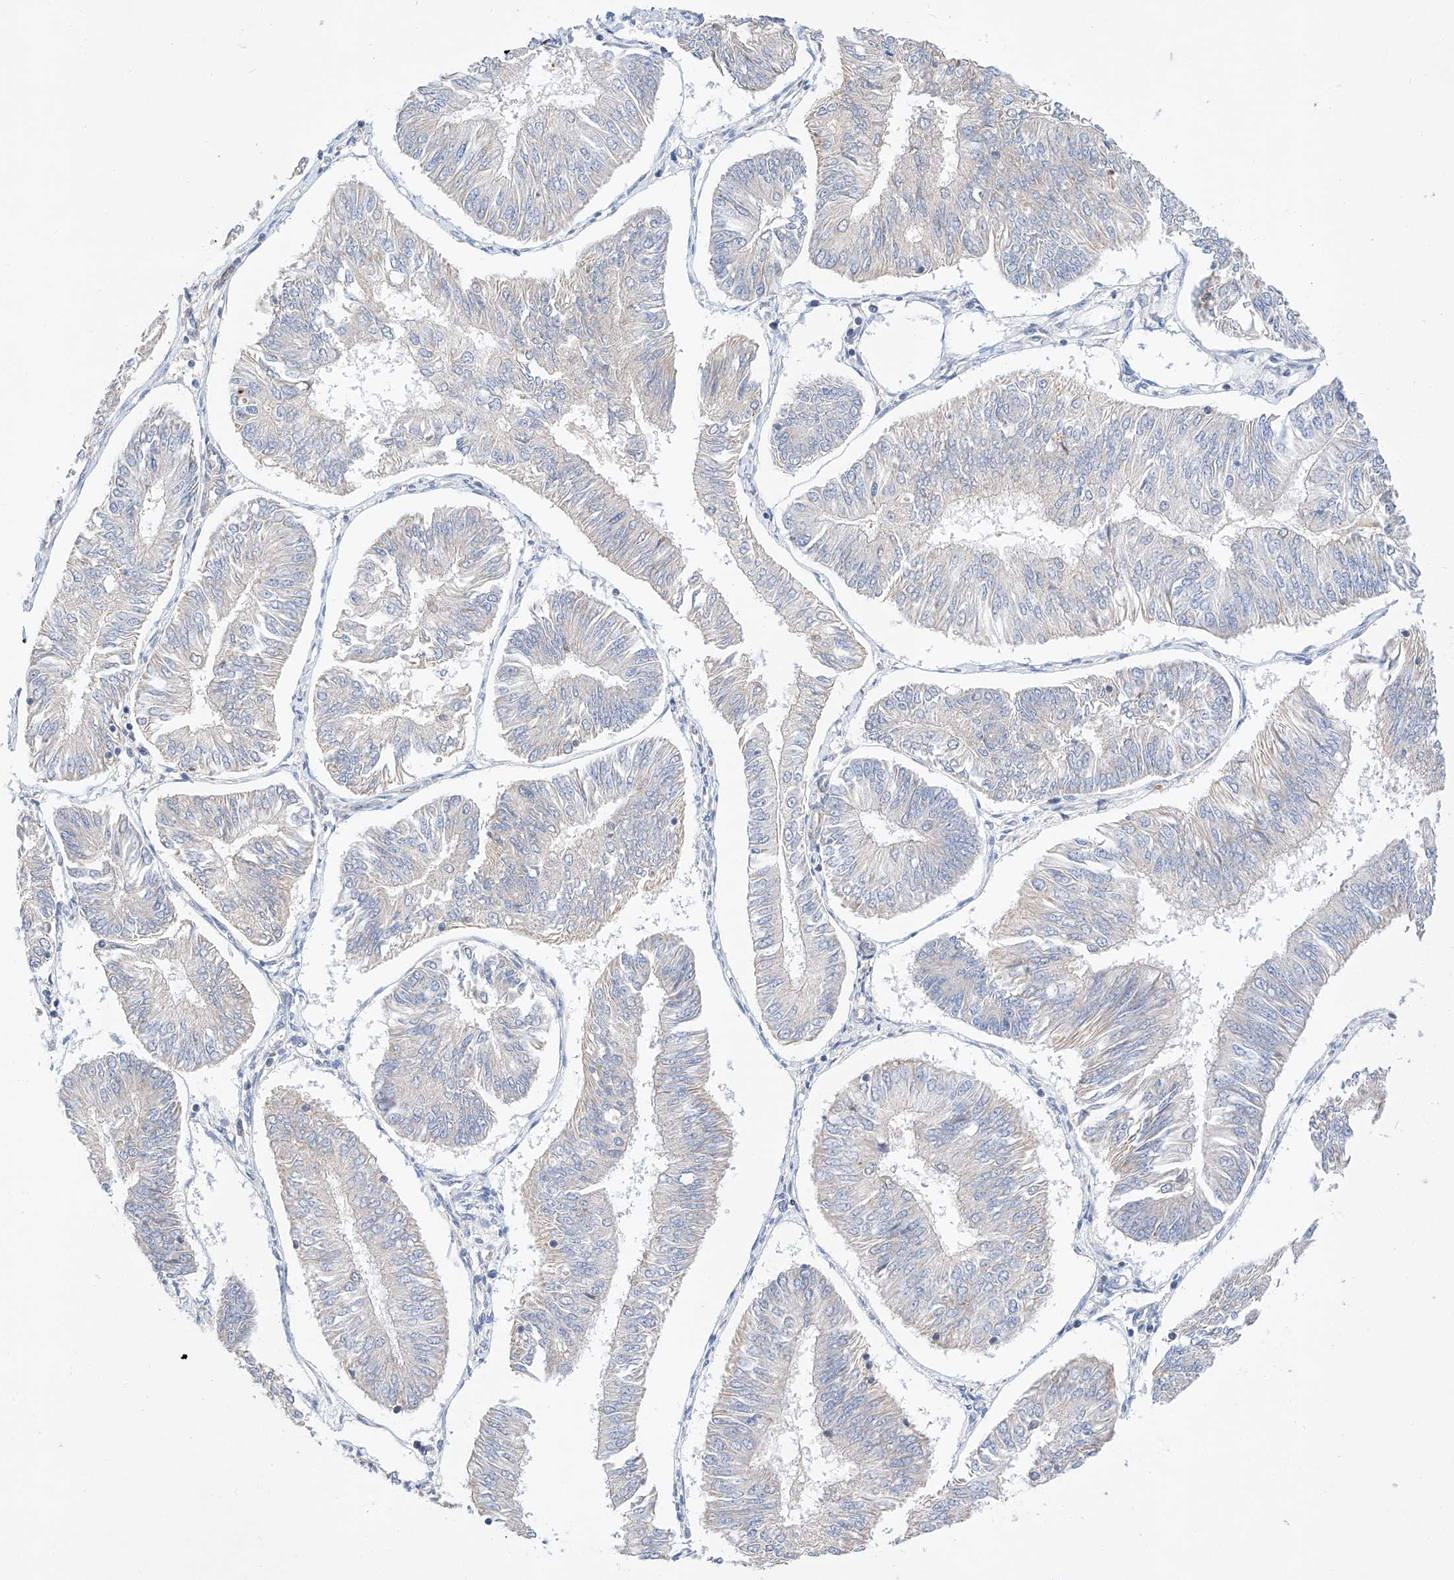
{"staining": {"intensity": "negative", "quantity": "none", "location": "none"}, "tissue": "endometrial cancer", "cell_type": "Tumor cells", "image_type": "cancer", "snomed": [{"axis": "morphology", "description": "Adenocarcinoma, NOS"}, {"axis": "topography", "description": "Endometrium"}], "caption": "High power microscopy image of an immunohistochemistry (IHC) histopathology image of endometrial cancer, revealing no significant staining in tumor cells. The staining was performed using DAB to visualize the protein expression in brown, while the nuclei were stained in blue with hematoxylin (Magnification: 20x).", "gene": "C6orf118", "patient": {"sex": "female", "age": 58}}